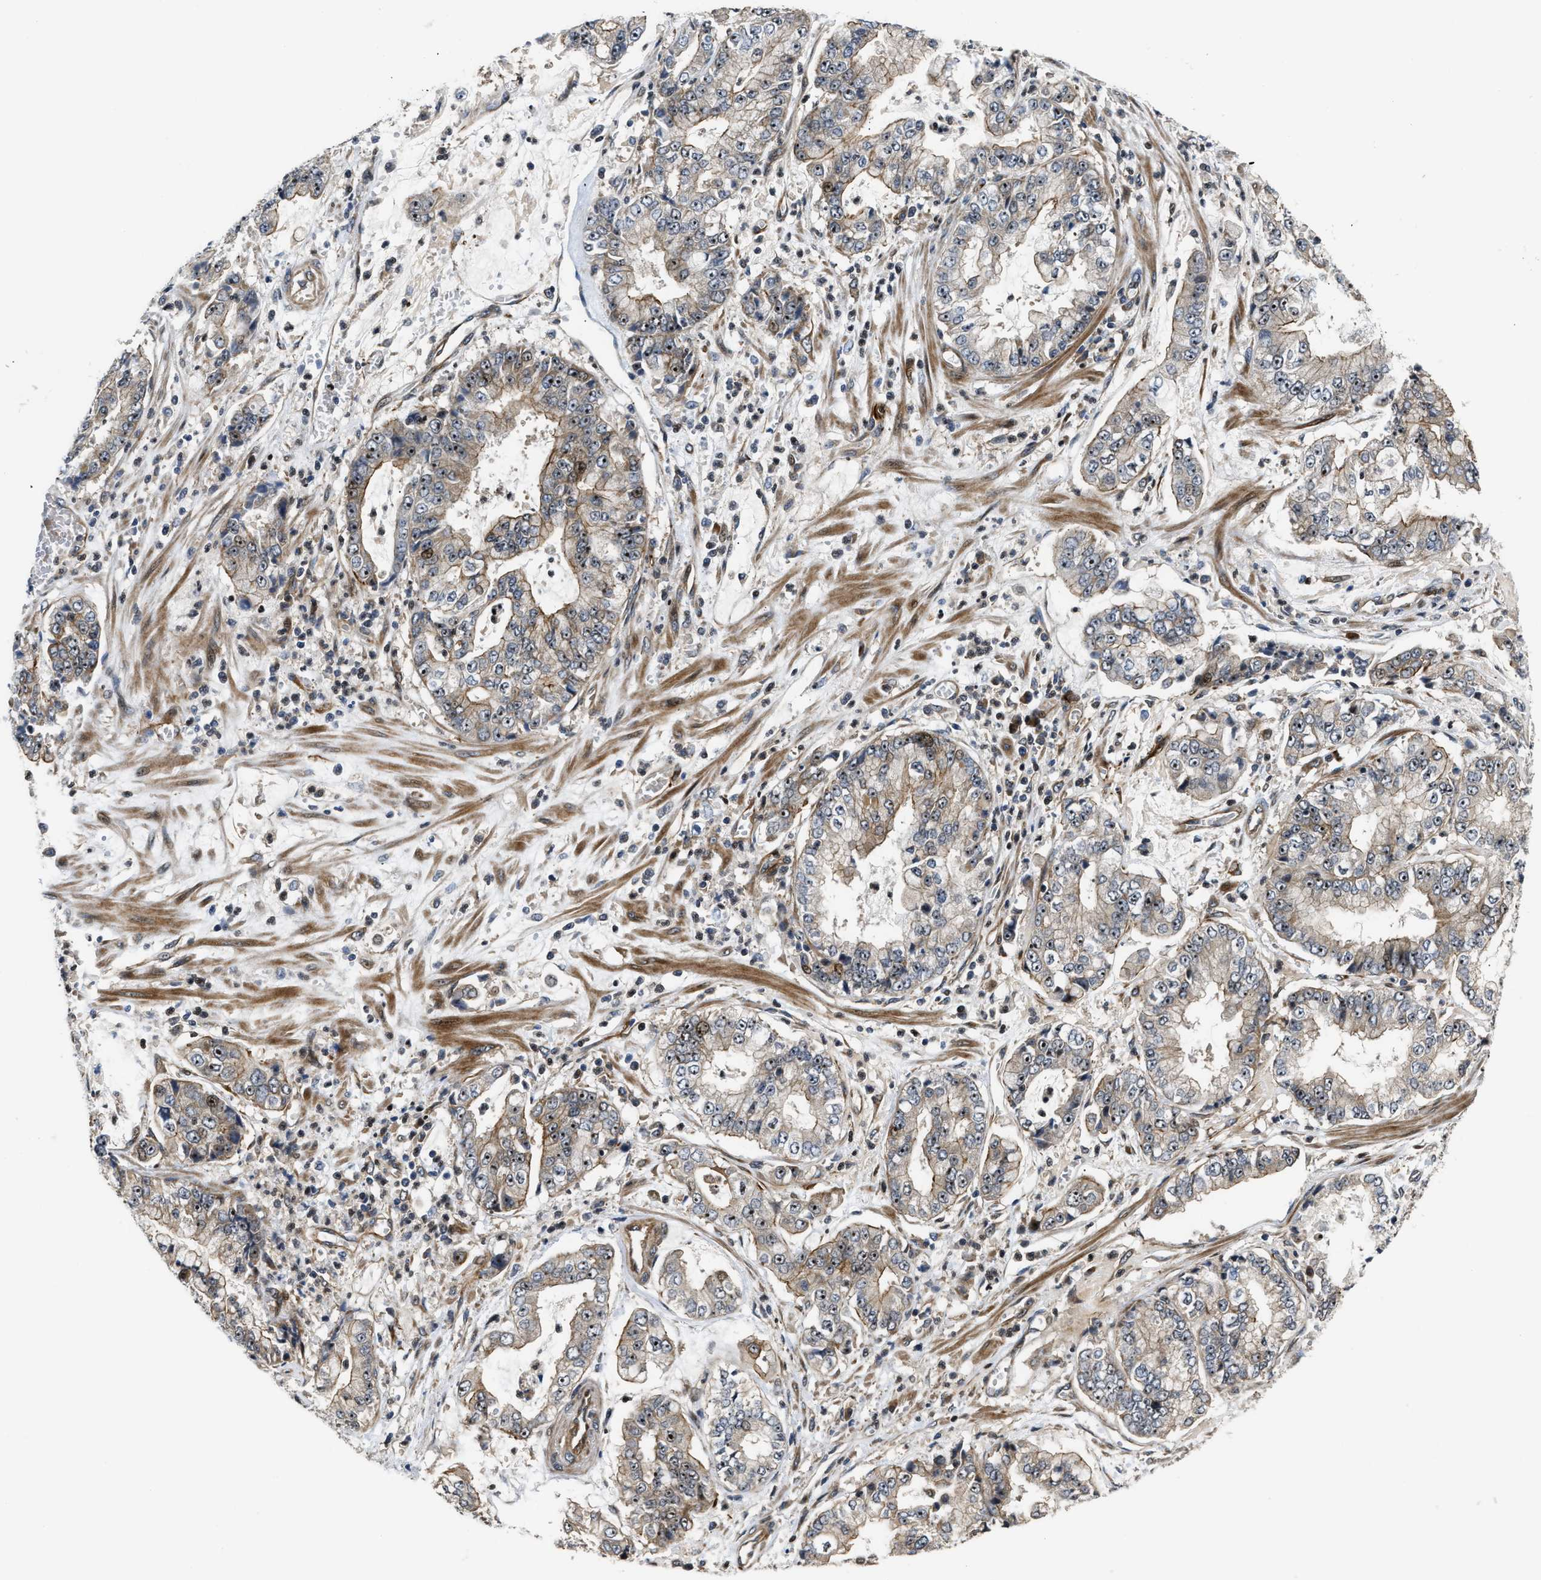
{"staining": {"intensity": "moderate", "quantity": "25%-75%", "location": "nuclear"}, "tissue": "stomach cancer", "cell_type": "Tumor cells", "image_type": "cancer", "snomed": [{"axis": "morphology", "description": "Adenocarcinoma, NOS"}, {"axis": "topography", "description": "Stomach"}], "caption": "This image shows immunohistochemistry staining of adenocarcinoma (stomach), with medium moderate nuclear staining in approximately 25%-75% of tumor cells.", "gene": "ALDH3A2", "patient": {"sex": "male", "age": 76}}